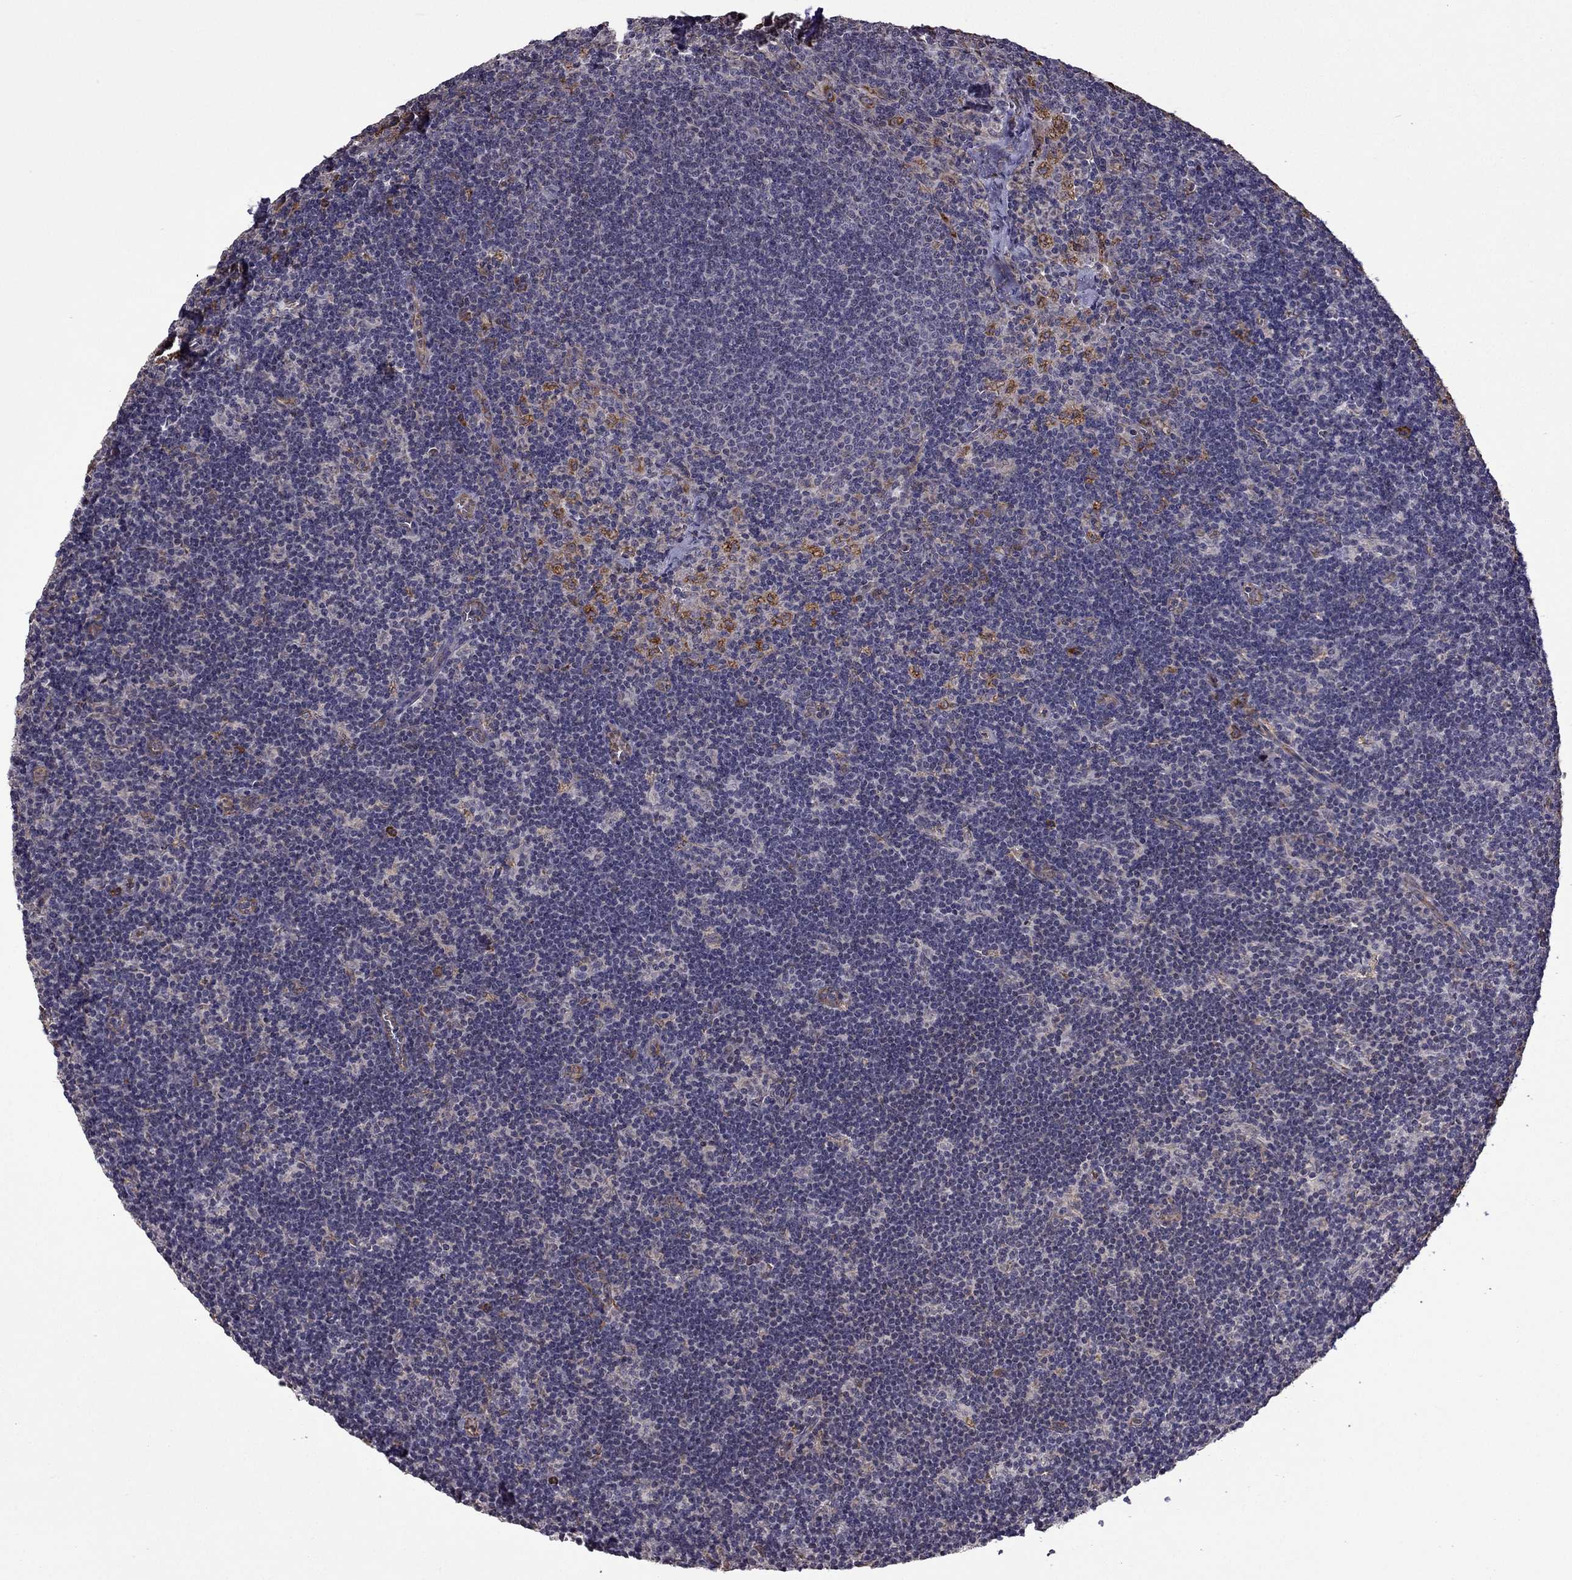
{"staining": {"intensity": "negative", "quantity": "none", "location": "none"}, "tissue": "lymph node", "cell_type": "Germinal center cells", "image_type": "normal", "snomed": [{"axis": "morphology", "description": "Normal tissue, NOS"}, {"axis": "topography", "description": "Lymph node"}], "caption": "High magnification brightfield microscopy of benign lymph node stained with DAB (3,3'-diaminobenzidine) (brown) and counterstained with hematoxylin (blue): germinal center cells show no significant expression. (Brightfield microscopy of DAB immunohistochemistry at high magnification).", "gene": "IKBIP", "patient": {"sex": "female", "age": 34}}